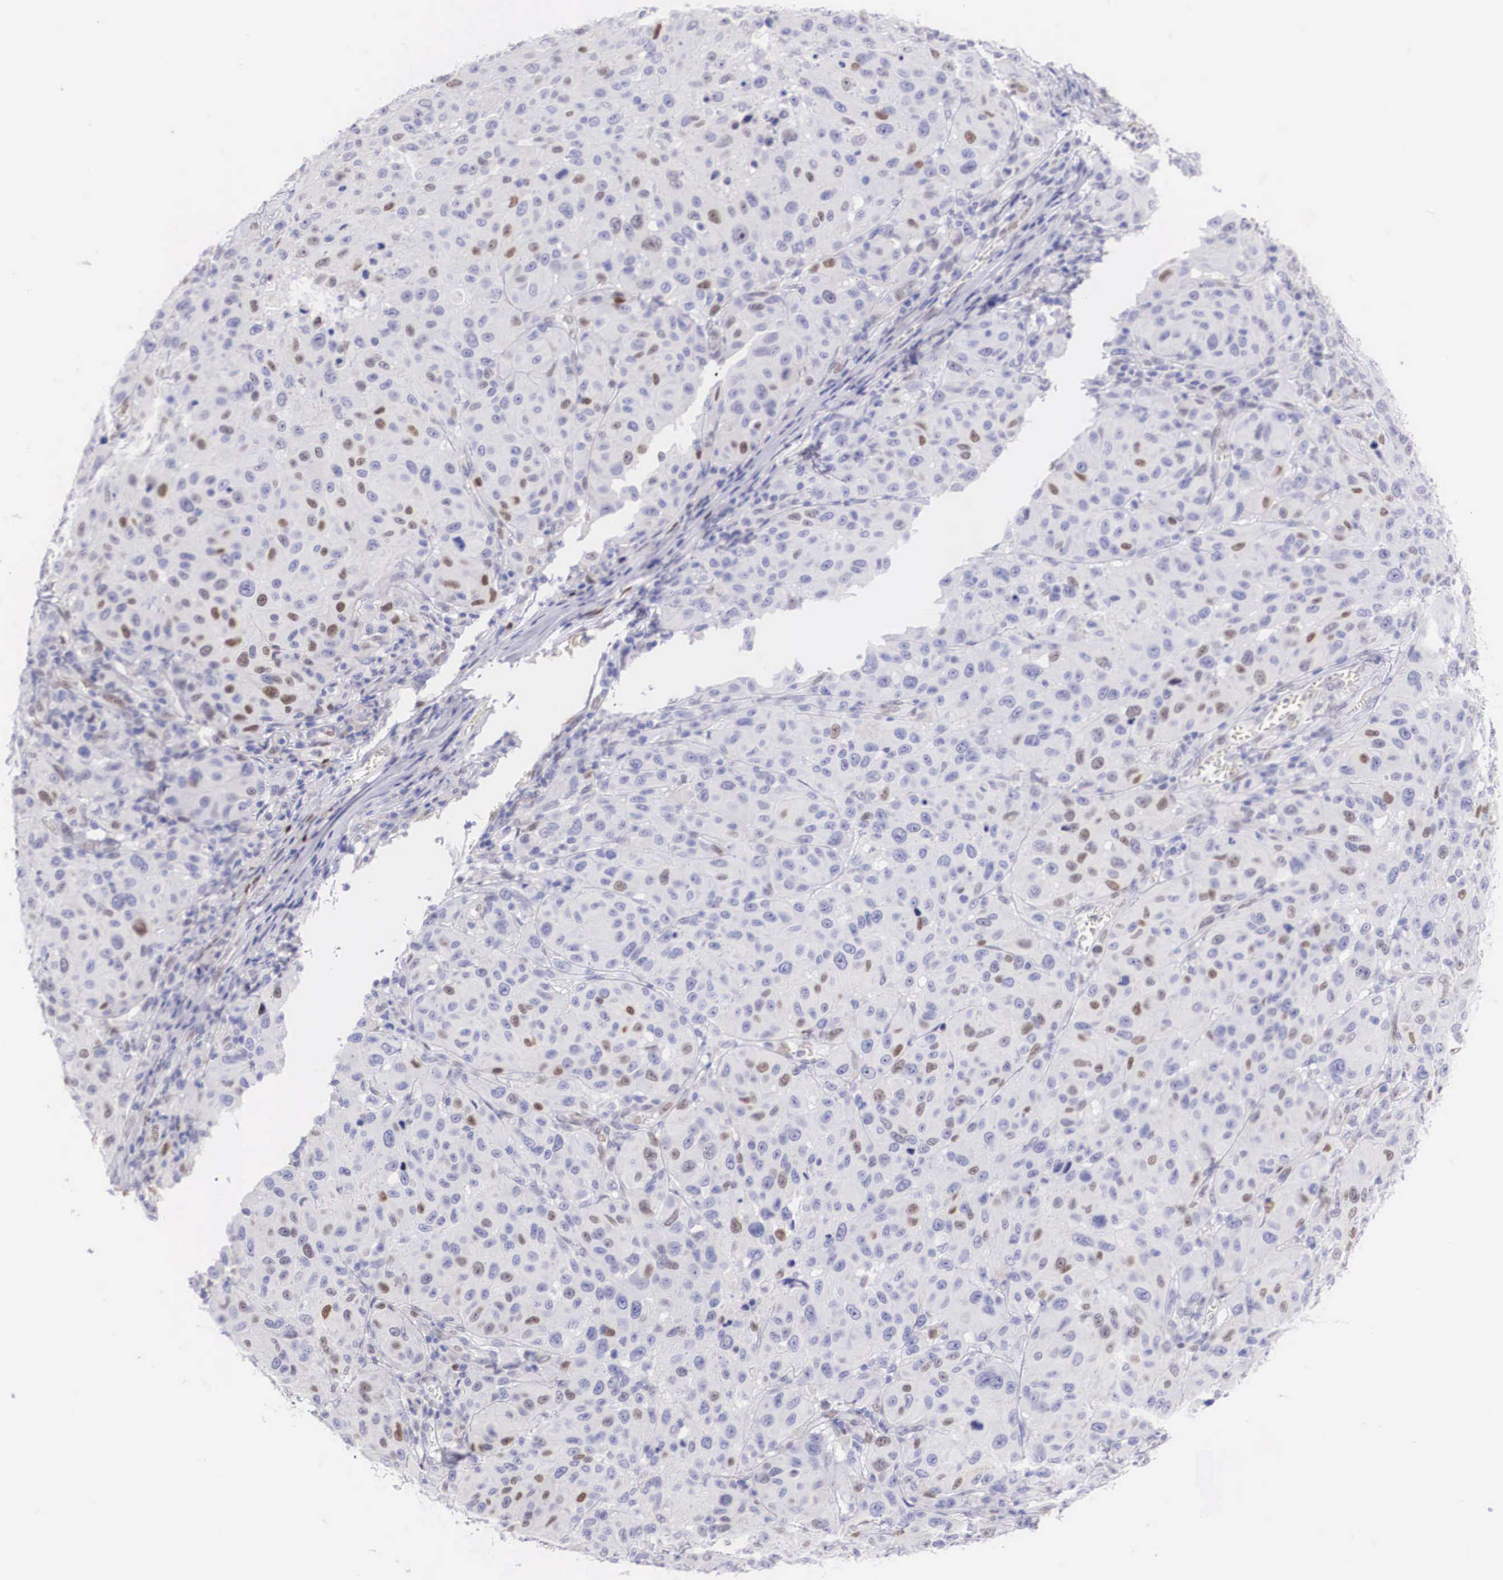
{"staining": {"intensity": "moderate", "quantity": "<25%", "location": "nuclear"}, "tissue": "melanoma", "cell_type": "Tumor cells", "image_type": "cancer", "snomed": [{"axis": "morphology", "description": "Malignant melanoma, NOS"}, {"axis": "topography", "description": "Skin"}], "caption": "Brown immunohistochemical staining in melanoma demonstrates moderate nuclear staining in approximately <25% of tumor cells. (DAB (3,3'-diaminobenzidine) IHC, brown staining for protein, blue staining for nuclei).", "gene": "HMGN5", "patient": {"sex": "female", "age": 77}}